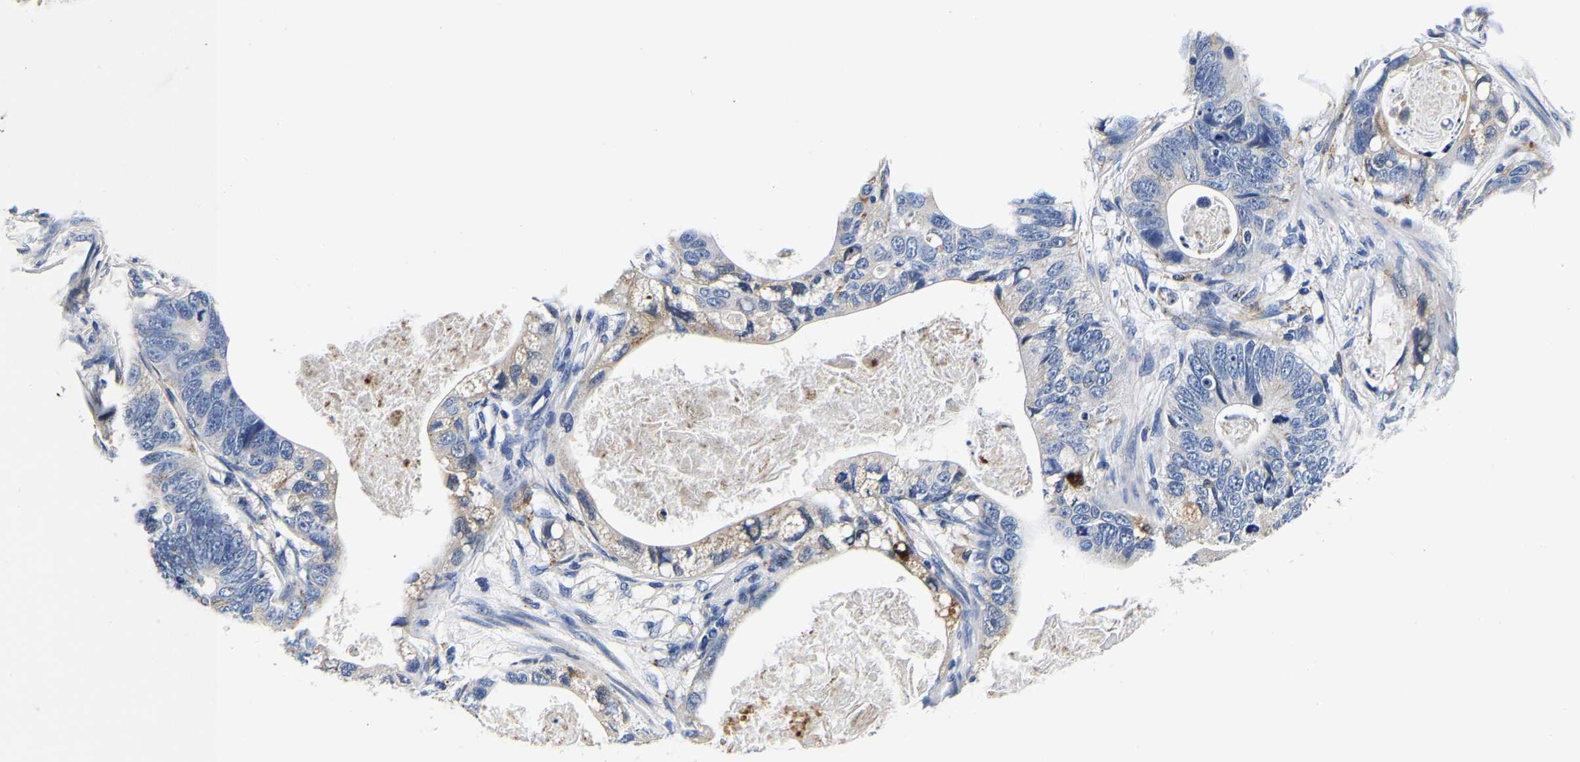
{"staining": {"intensity": "negative", "quantity": "none", "location": "none"}, "tissue": "stomach cancer", "cell_type": "Tumor cells", "image_type": "cancer", "snomed": [{"axis": "morphology", "description": "Normal tissue, NOS"}, {"axis": "morphology", "description": "Adenocarcinoma, NOS"}, {"axis": "topography", "description": "Stomach"}], "caption": "IHC image of neoplastic tissue: stomach adenocarcinoma stained with DAB (3,3'-diaminobenzidine) shows no significant protein staining in tumor cells.", "gene": "GRN", "patient": {"sex": "female", "age": 89}}